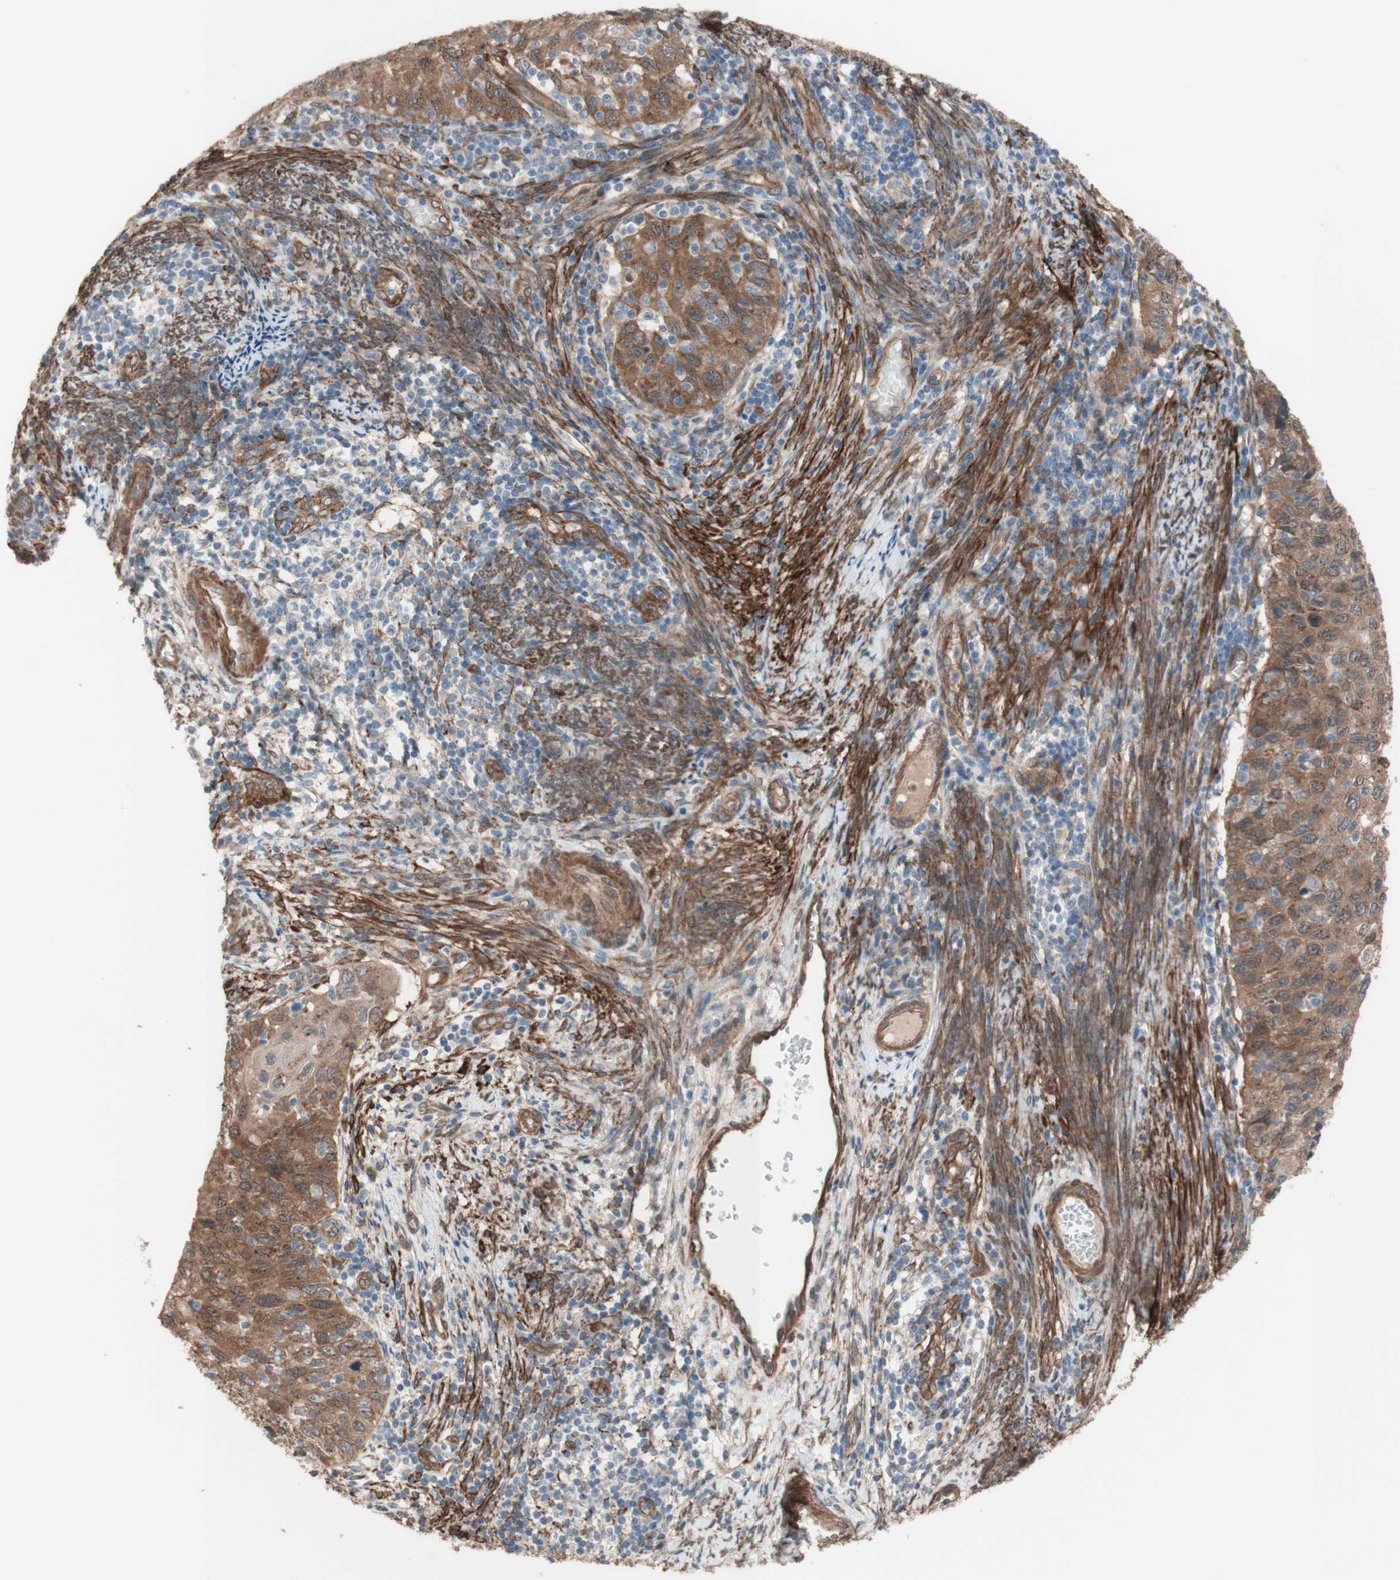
{"staining": {"intensity": "moderate", "quantity": ">75%", "location": "cytoplasmic/membranous"}, "tissue": "cervical cancer", "cell_type": "Tumor cells", "image_type": "cancer", "snomed": [{"axis": "morphology", "description": "Squamous cell carcinoma, NOS"}, {"axis": "topography", "description": "Cervix"}], "caption": "Cervical cancer stained with a protein marker shows moderate staining in tumor cells.", "gene": "CNN3", "patient": {"sex": "female", "age": 70}}